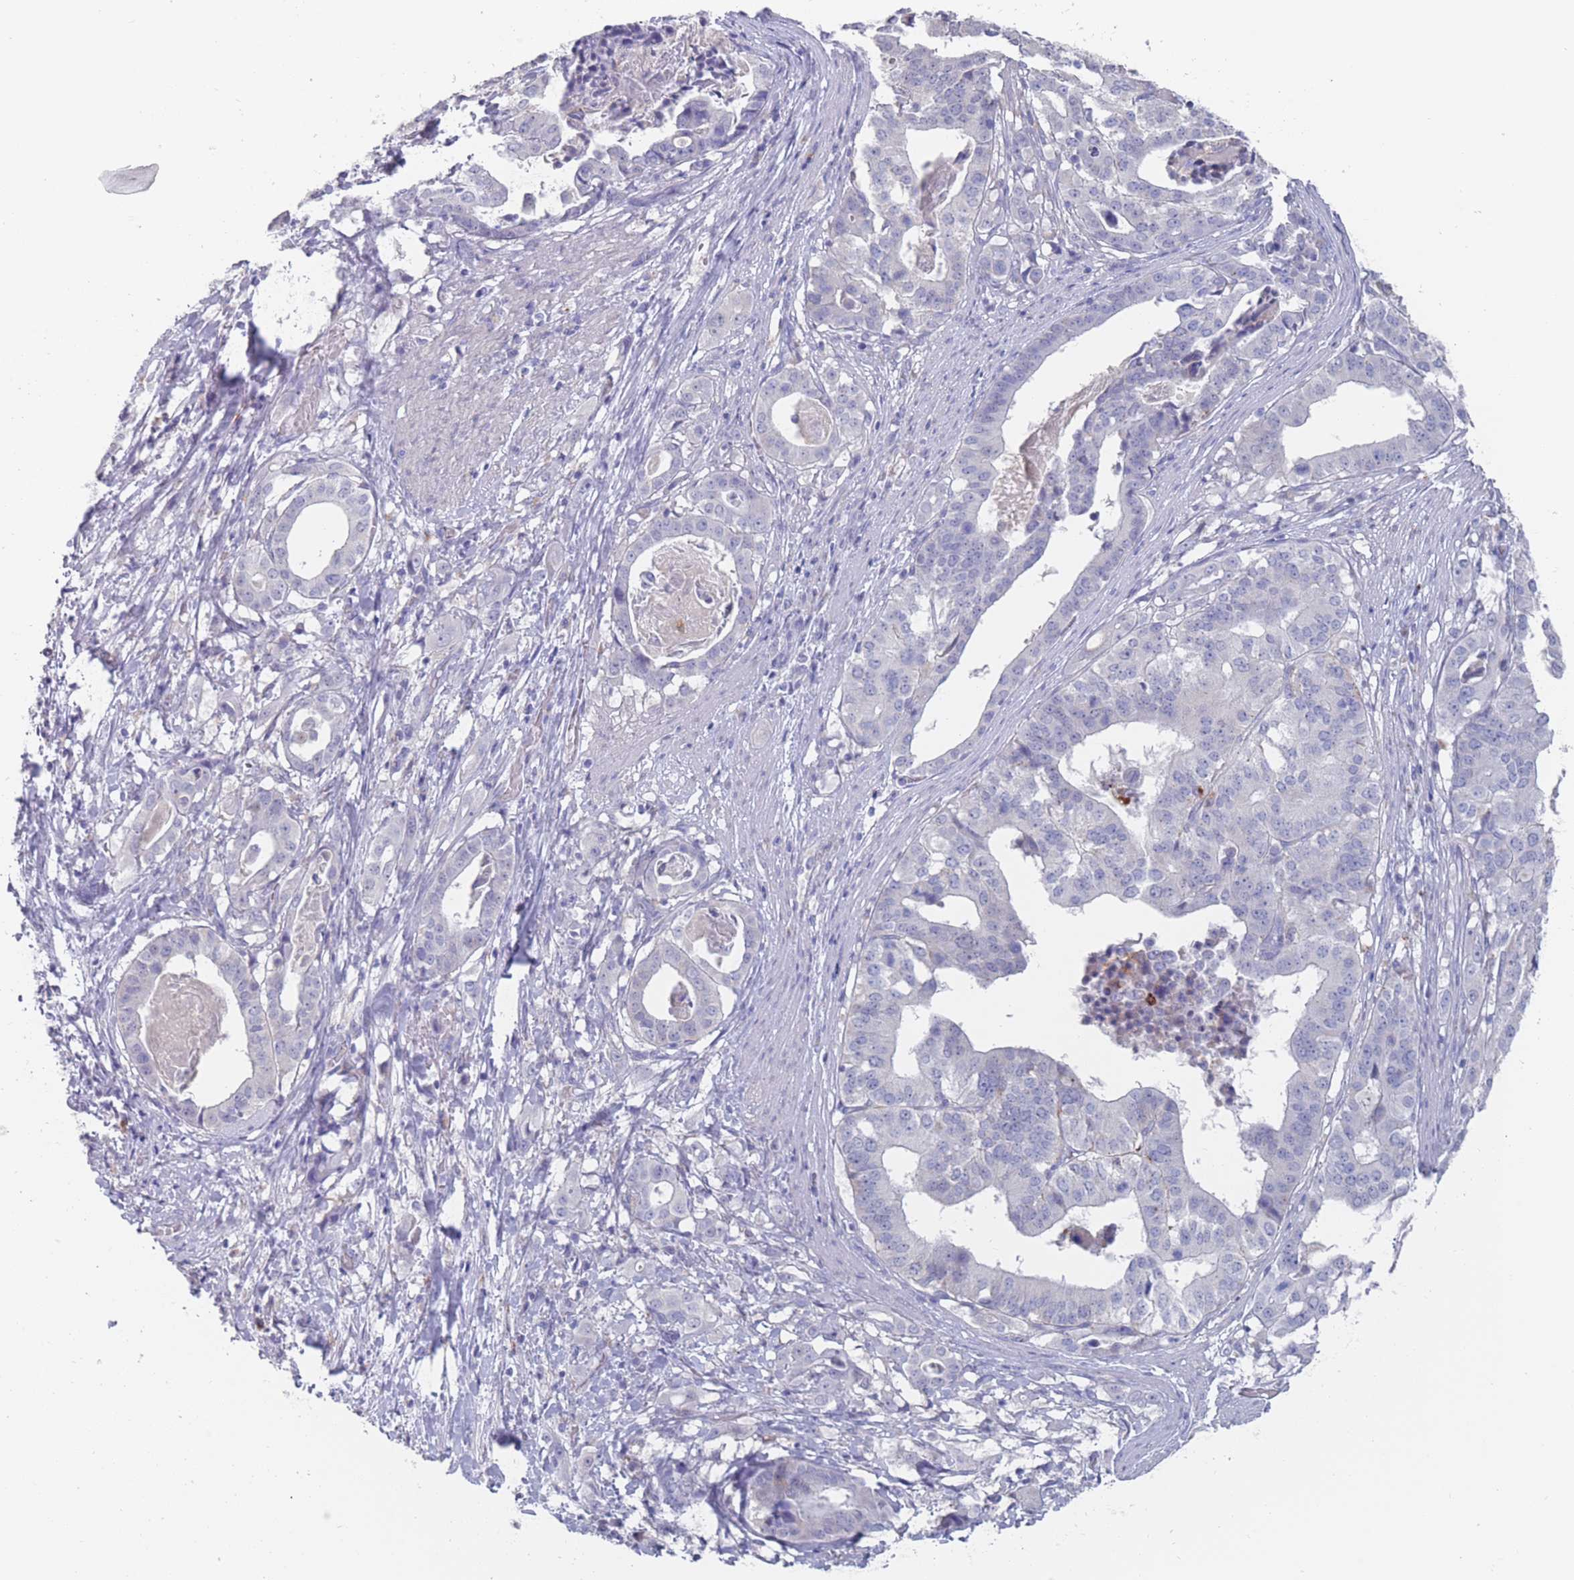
{"staining": {"intensity": "negative", "quantity": "none", "location": "none"}, "tissue": "stomach cancer", "cell_type": "Tumor cells", "image_type": "cancer", "snomed": [{"axis": "morphology", "description": "Adenocarcinoma, NOS"}, {"axis": "topography", "description": "Stomach"}], "caption": "This is a micrograph of IHC staining of stomach cancer, which shows no expression in tumor cells.", "gene": "CYP51A1", "patient": {"sex": "male", "age": 48}}